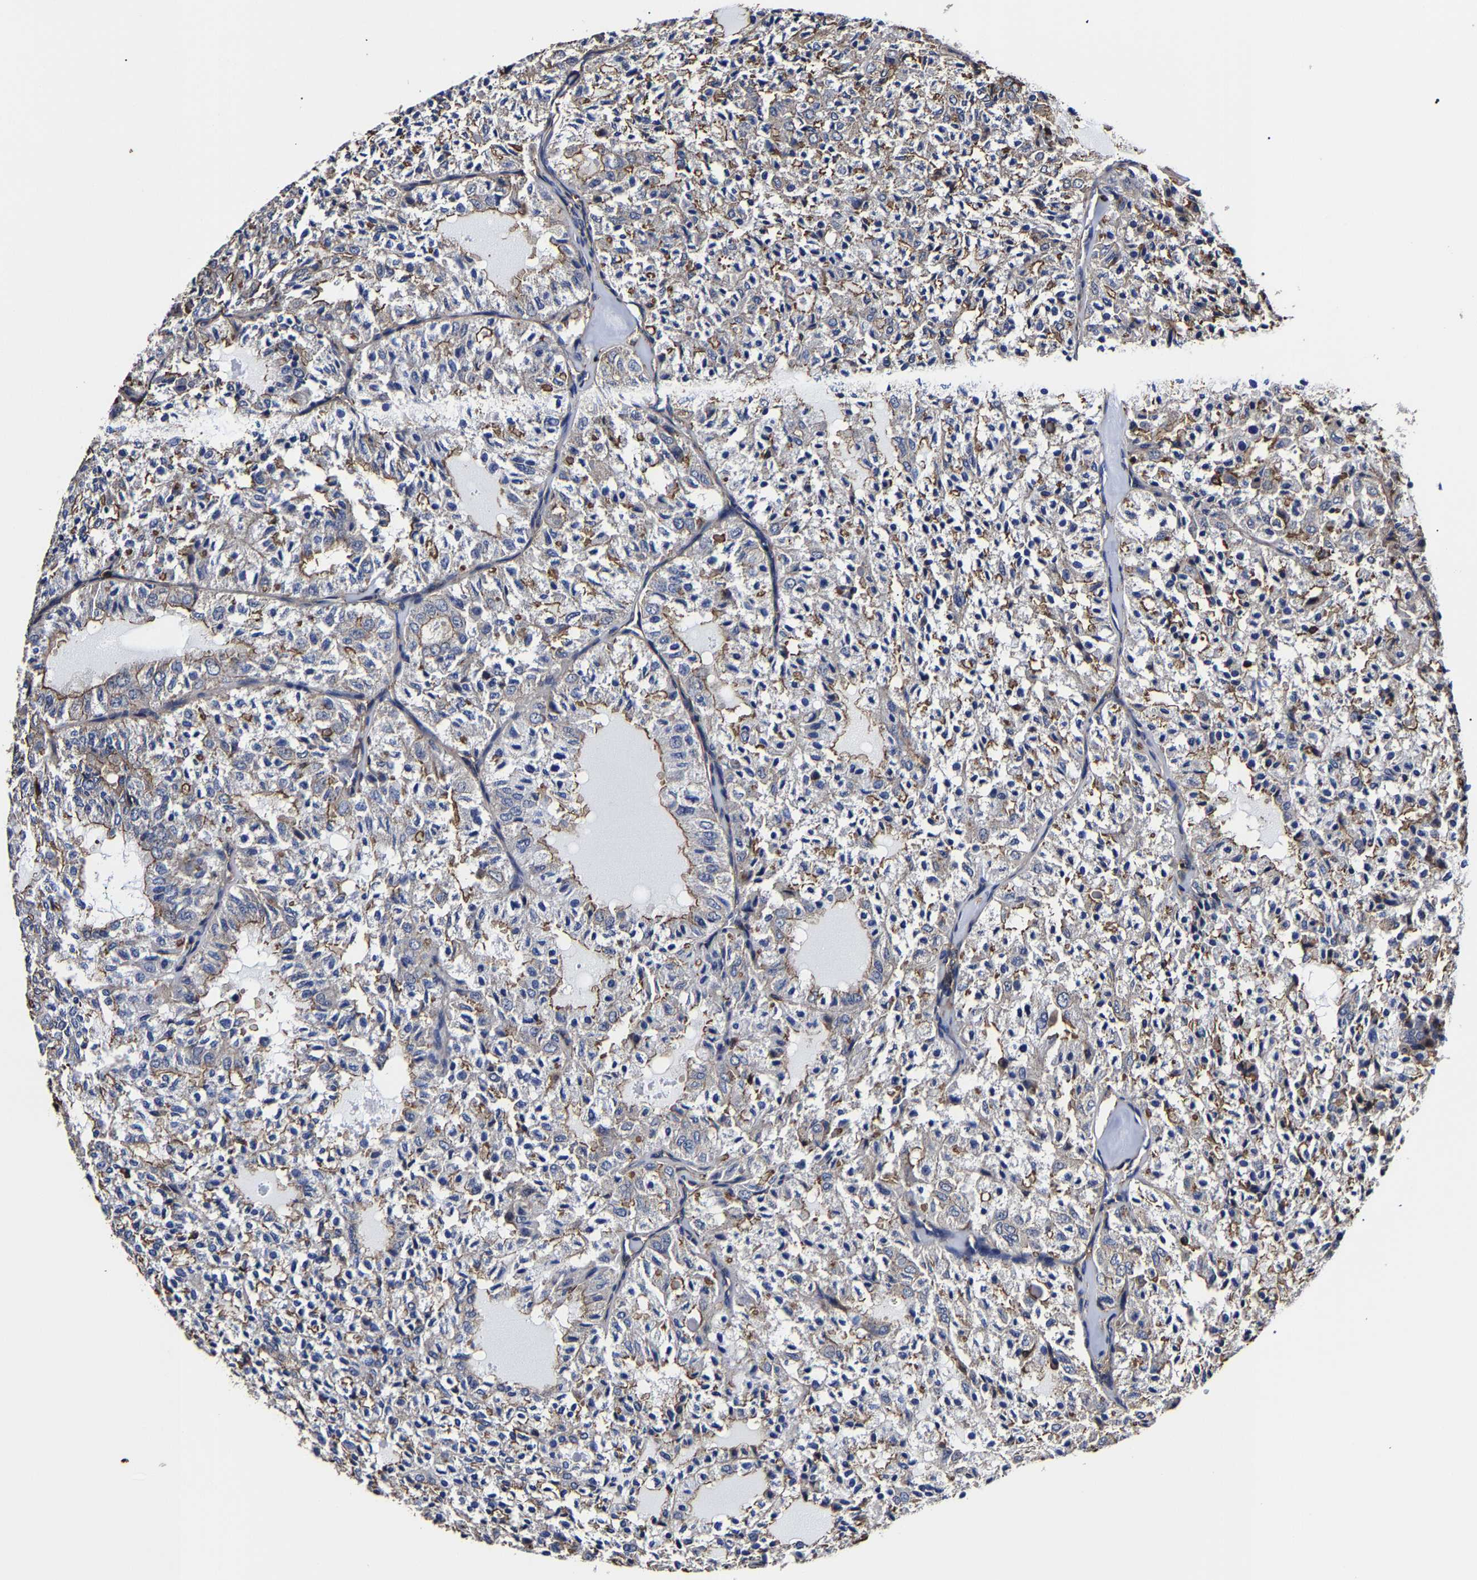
{"staining": {"intensity": "moderate", "quantity": "25%-75%", "location": "cytoplasmic/membranous"}, "tissue": "thyroid cancer", "cell_type": "Tumor cells", "image_type": "cancer", "snomed": [{"axis": "morphology", "description": "Follicular adenoma carcinoma, NOS"}, {"axis": "topography", "description": "Thyroid gland"}], "caption": "IHC image of human thyroid follicular adenoma carcinoma stained for a protein (brown), which displays medium levels of moderate cytoplasmic/membranous expression in about 25%-75% of tumor cells.", "gene": "SSH3", "patient": {"sex": "male", "age": 75}}